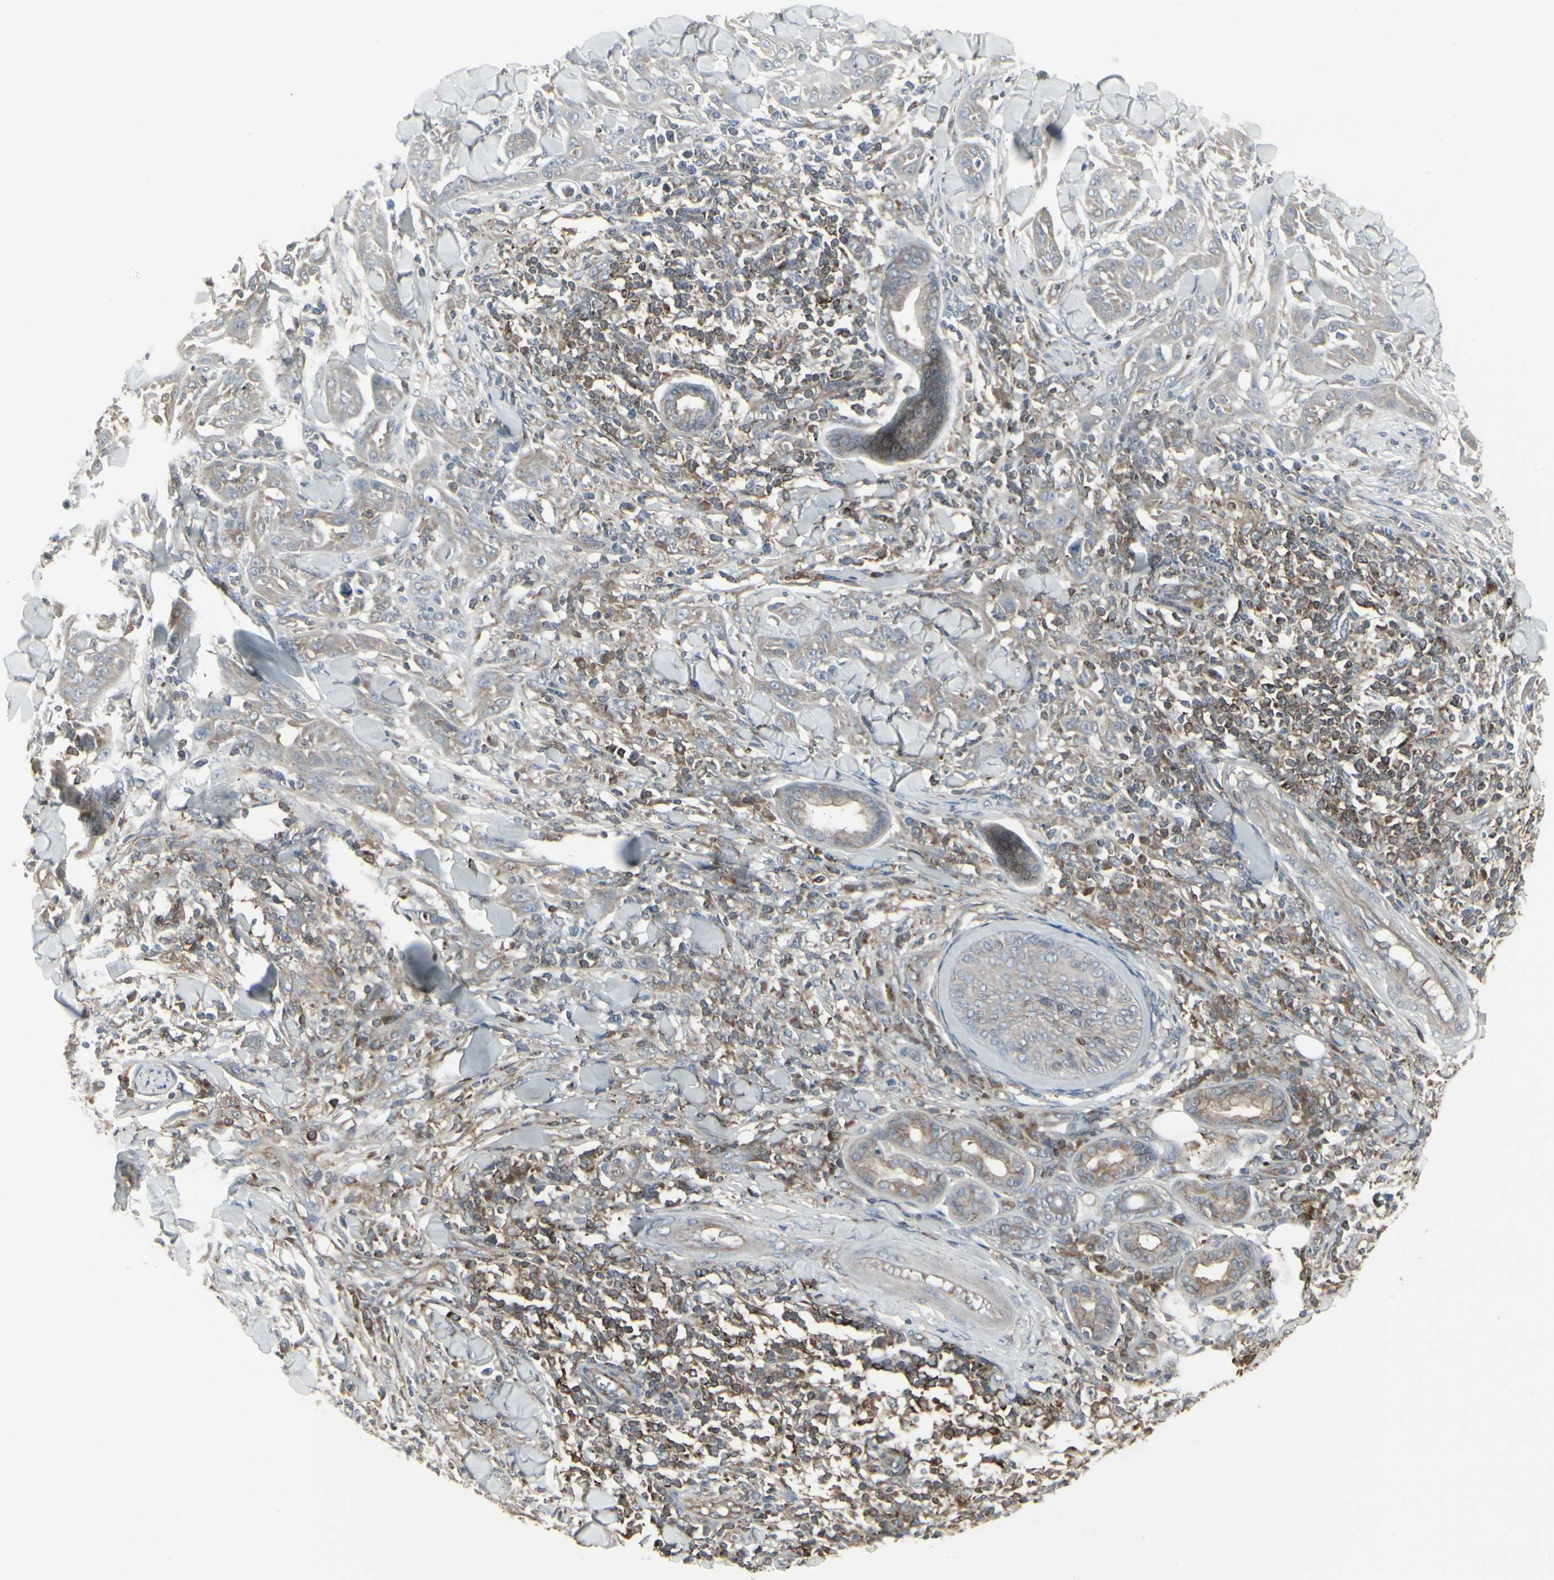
{"staining": {"intensity": "weak", "quantity": "<25%", "location": "cytoplasmic/membranous"}, "tissue": "skin cancer", "cell_type": "Tumor cells", "image_type": "cancer", "snomed": [{"axis": "morphology", "description": "Squamous cell carcinoma, NOS"}, {"axis": "topography", "description": "Skin"}], "caption": "High power microscopy photomicrograph of an IHC image of skin squamous cell carcinoma, revealing no significant staining in tumor cells.", "gene": "EPS15", "patient": {"sex": "male", "age": 24}}